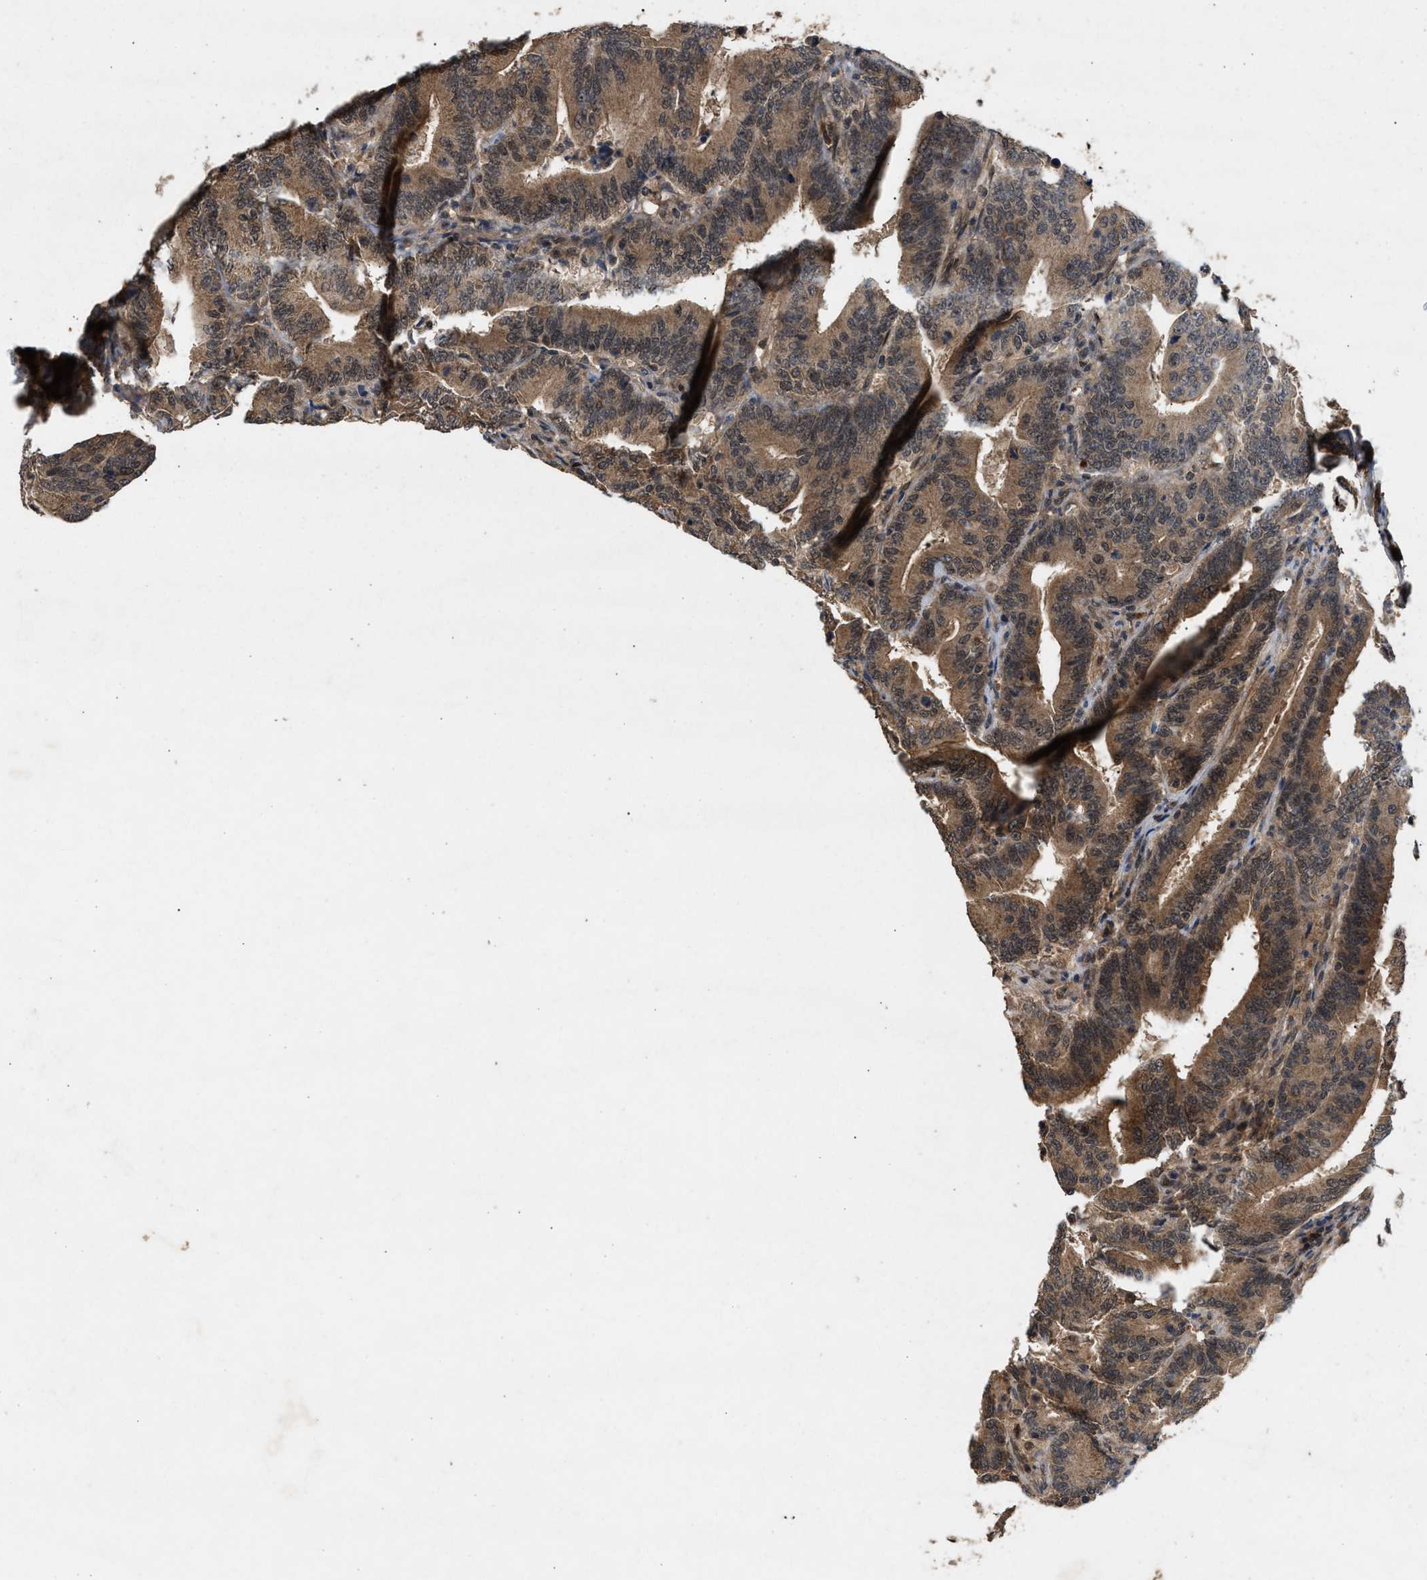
{"staining": {"intensity": "moderate", "quantity": ">75%", "location": "cytoplasmic/membranous,nuclear"}, "tissue": "colorectal cancer", "cell_type": "Tumor cells", "image_type": "cancer", "snomed": [{"axis": "morphology", "description": "Adenocarcinoma, NOS"}, {"axis": "topography", "description": "Colon"}], "caption": "Immunohistochemistry photomicrograph of neoplastic tissue: adenocarcinoma (colorectal) stained using immunohistochemistry (IHC) shows medium levels of moderate protein expression localized specifically in the cytoplasmic/membranous and nuclear of tumor cells, appearing as a cytoplasmic/membranous and nuclear brown color.", "gene": "RUSC2", "patient": {"sex": "female", "age": 66}}